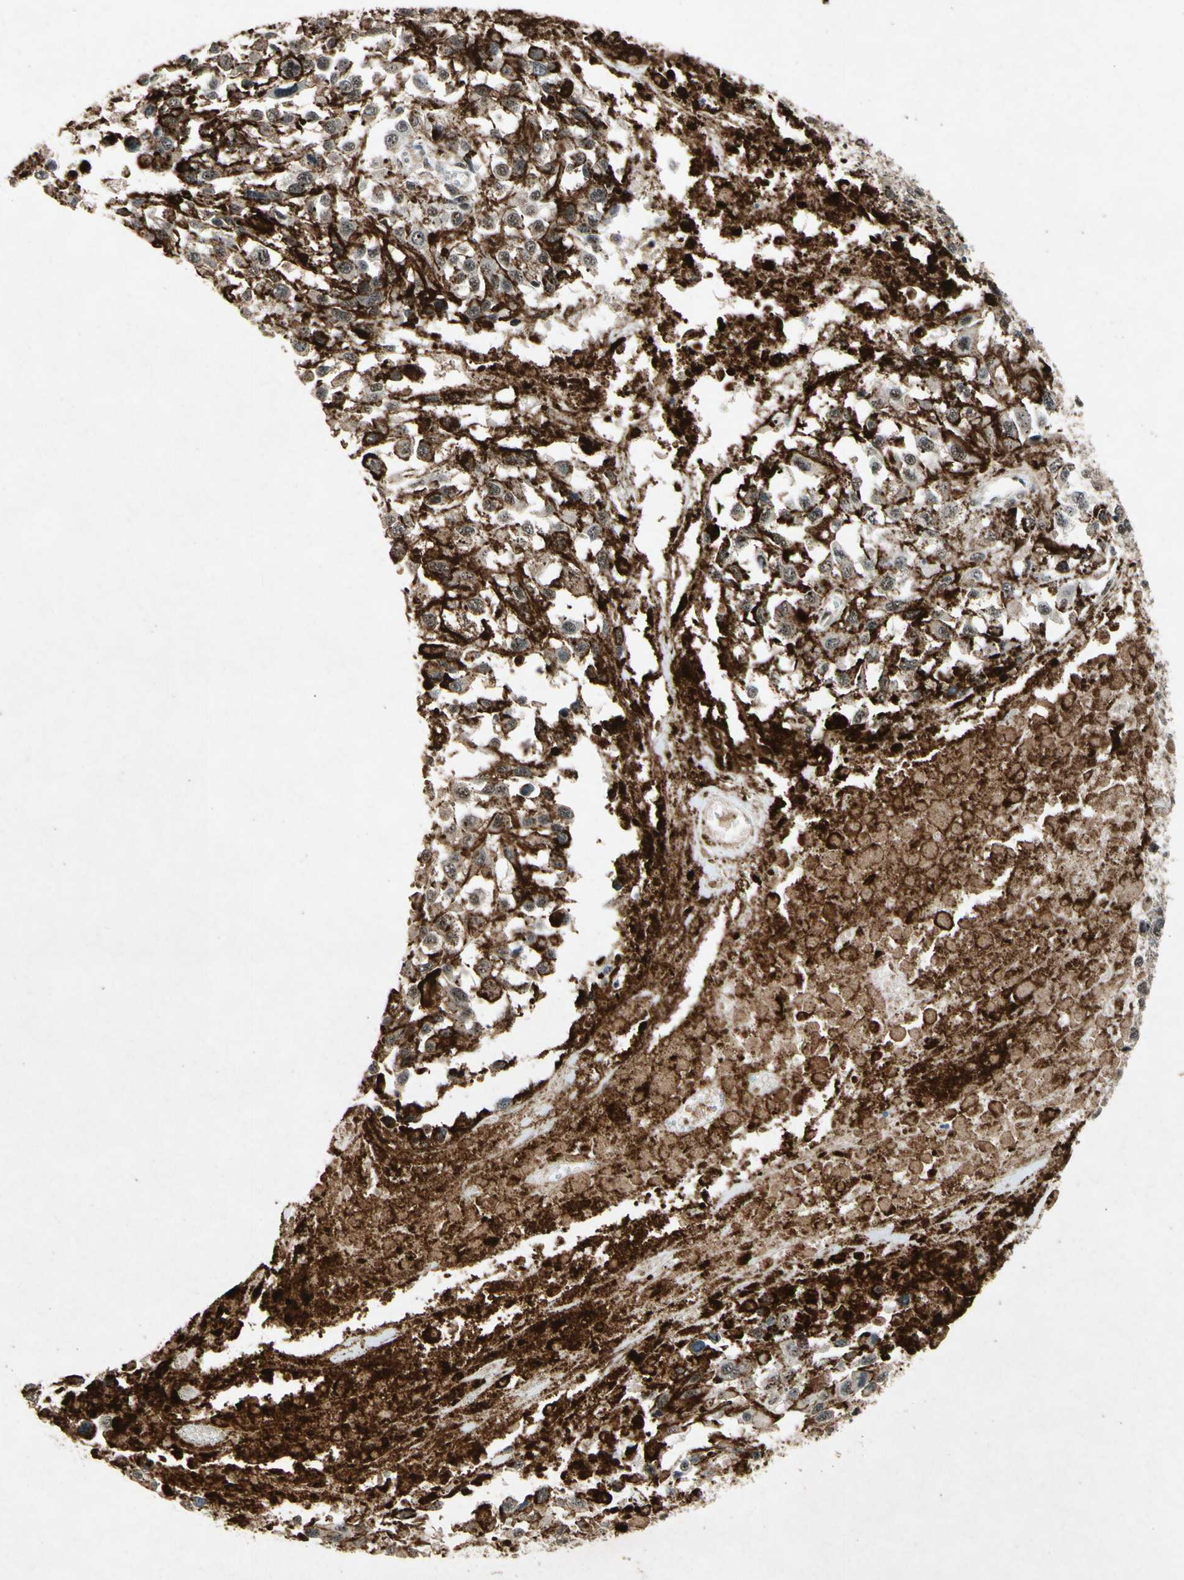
{"staining": {"intensity": "strong", "quantity": "25%-75%", "location": "cytoplasmic/membranous,nuclear"}, "tissue": "melanoma", "cell_type": "Tumor cells", "image_type": "cancer", "snomed": [{"axis": "morphology", "description": "Malignant melanoma, Metastatic site"}, {"axis": "topography", "description": "Lymph node"}], "caption": "Immunohistochemistry image of neoplastic tissue: human melanoma stained using immunohistochemistry demonstrates high levels of strong protein expression localized specifically in the cytoplasmic/membranous and nuclear of tumor cells, appearing as a cytoplasmic/membranous and nuclear brown color.", "gene": "PML", "patient": {"sex": "male", "age": 59}}